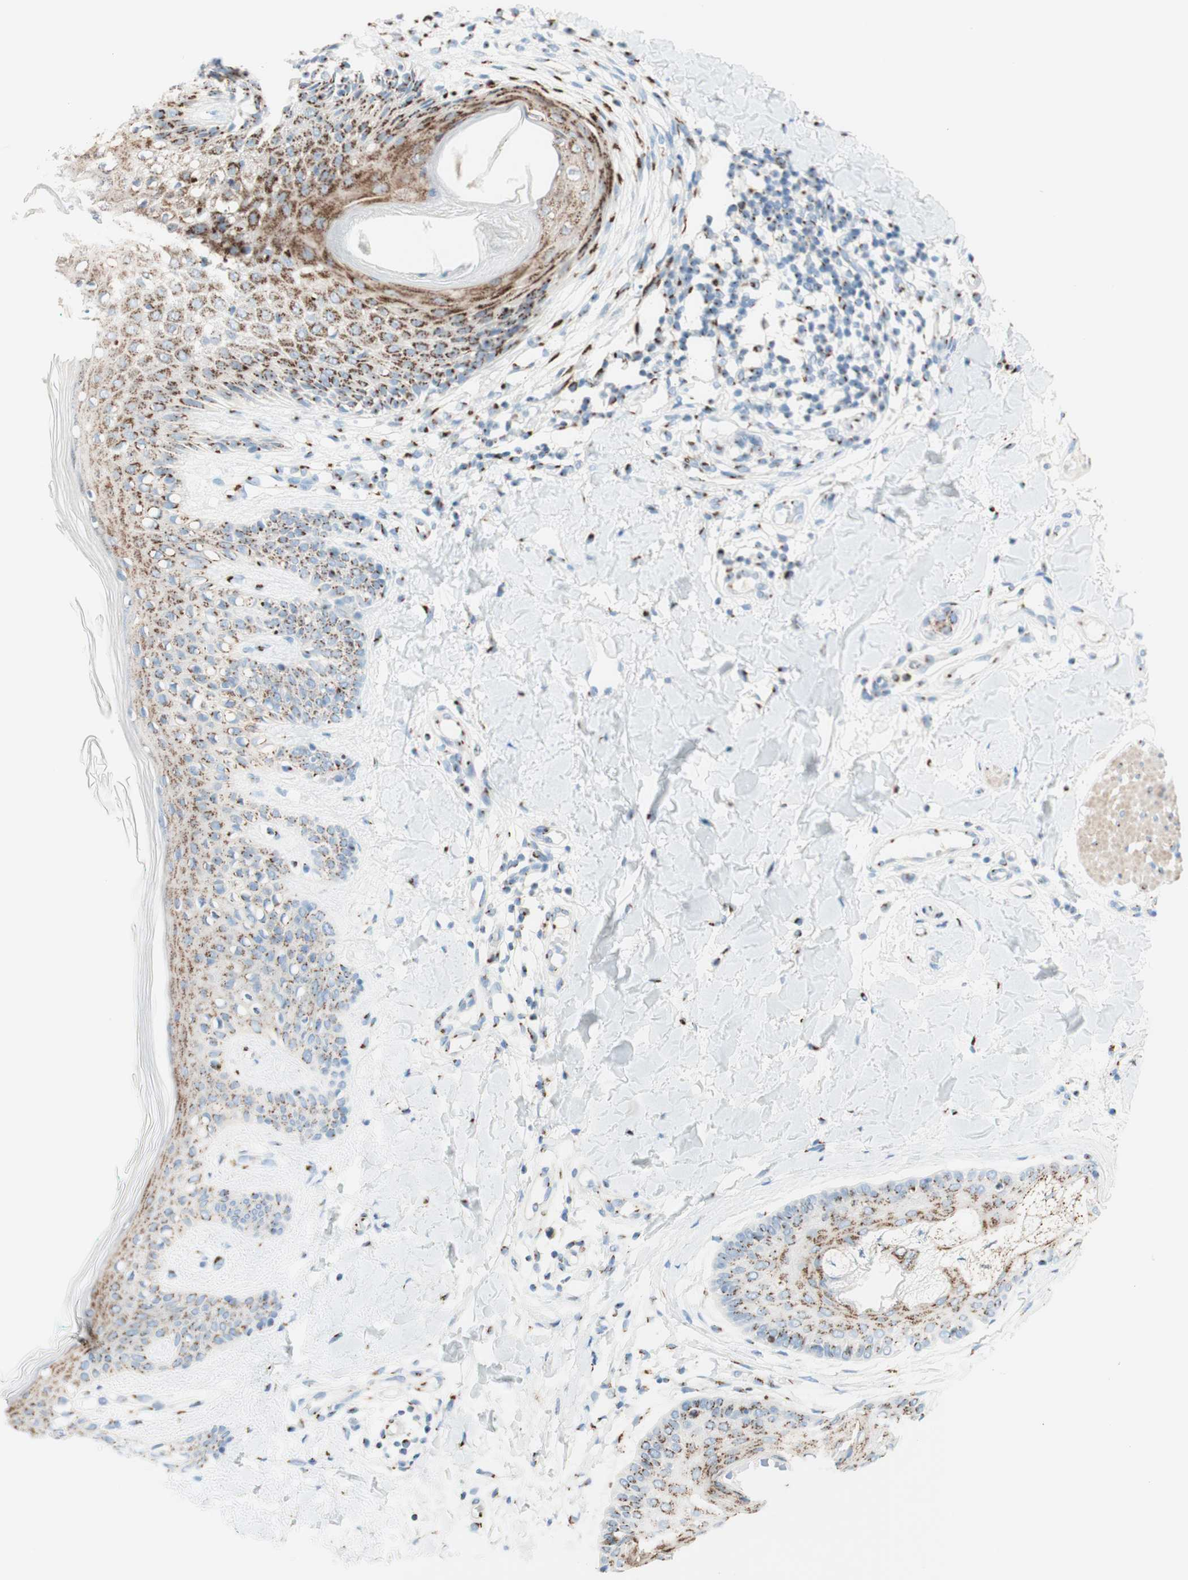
{"staining": {"intensity": "moderate", "quantity": ">75%", "location": "cytoplasmic/membranous"}, "tissue": "skin", "cell_type": "Fibroblasts", "image_type": "normal", "snomed": [{"axis": "morphology", "description": "Normal tissue, NOS"}, {"axis": "topography", "description": "Skin"}], "caption": "A brown stain highlights moderate cytoplasmic/membranous expression of a protein in fibroblasts of normal skin.", "gene": "GOLGB1", "patient": {"sex": "male", "age": 16}}